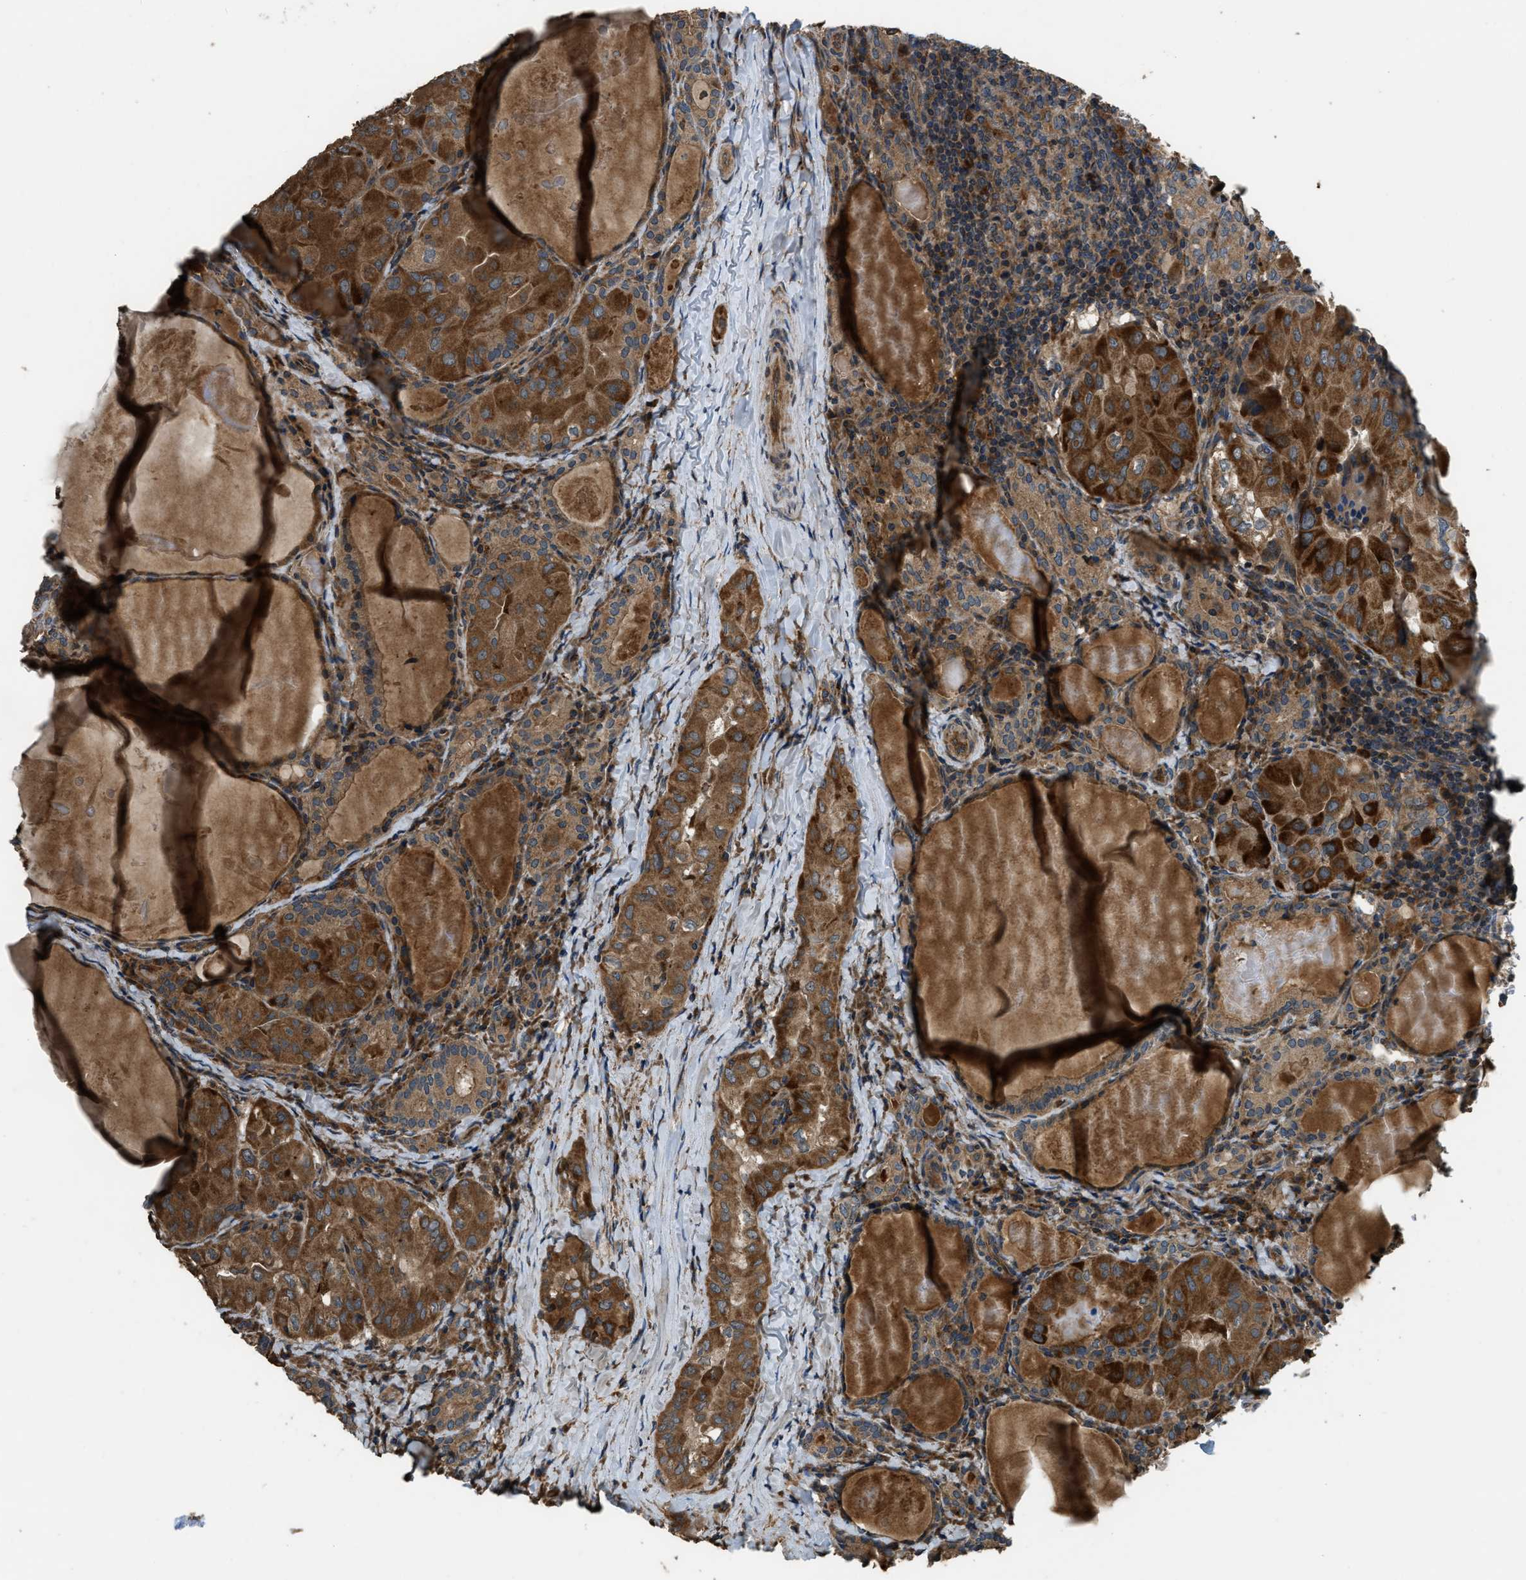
{"staining": {"intensity": "strong", "quantity": ">75%", "location": "cytoplasmic/membranous"}, "tissue": "thyroid cancer", "cell_type": "Tumor cells", "image_type": "cancer", "snomed": [{"axis": "morphology", "description": "Papillary adenocarcinoma, NOS"}, {"axis": "topography", "description": "Thyroid gland"}], "caption": "DAB immunohistochemical staining of human papillary adenocarcinoma (thyroid) shows strong cytoplasmic/membranous protein expression in approximately >75% of tumor cells.", "gene": "GGH", "patient": {"sex": "female", "age": 42}}